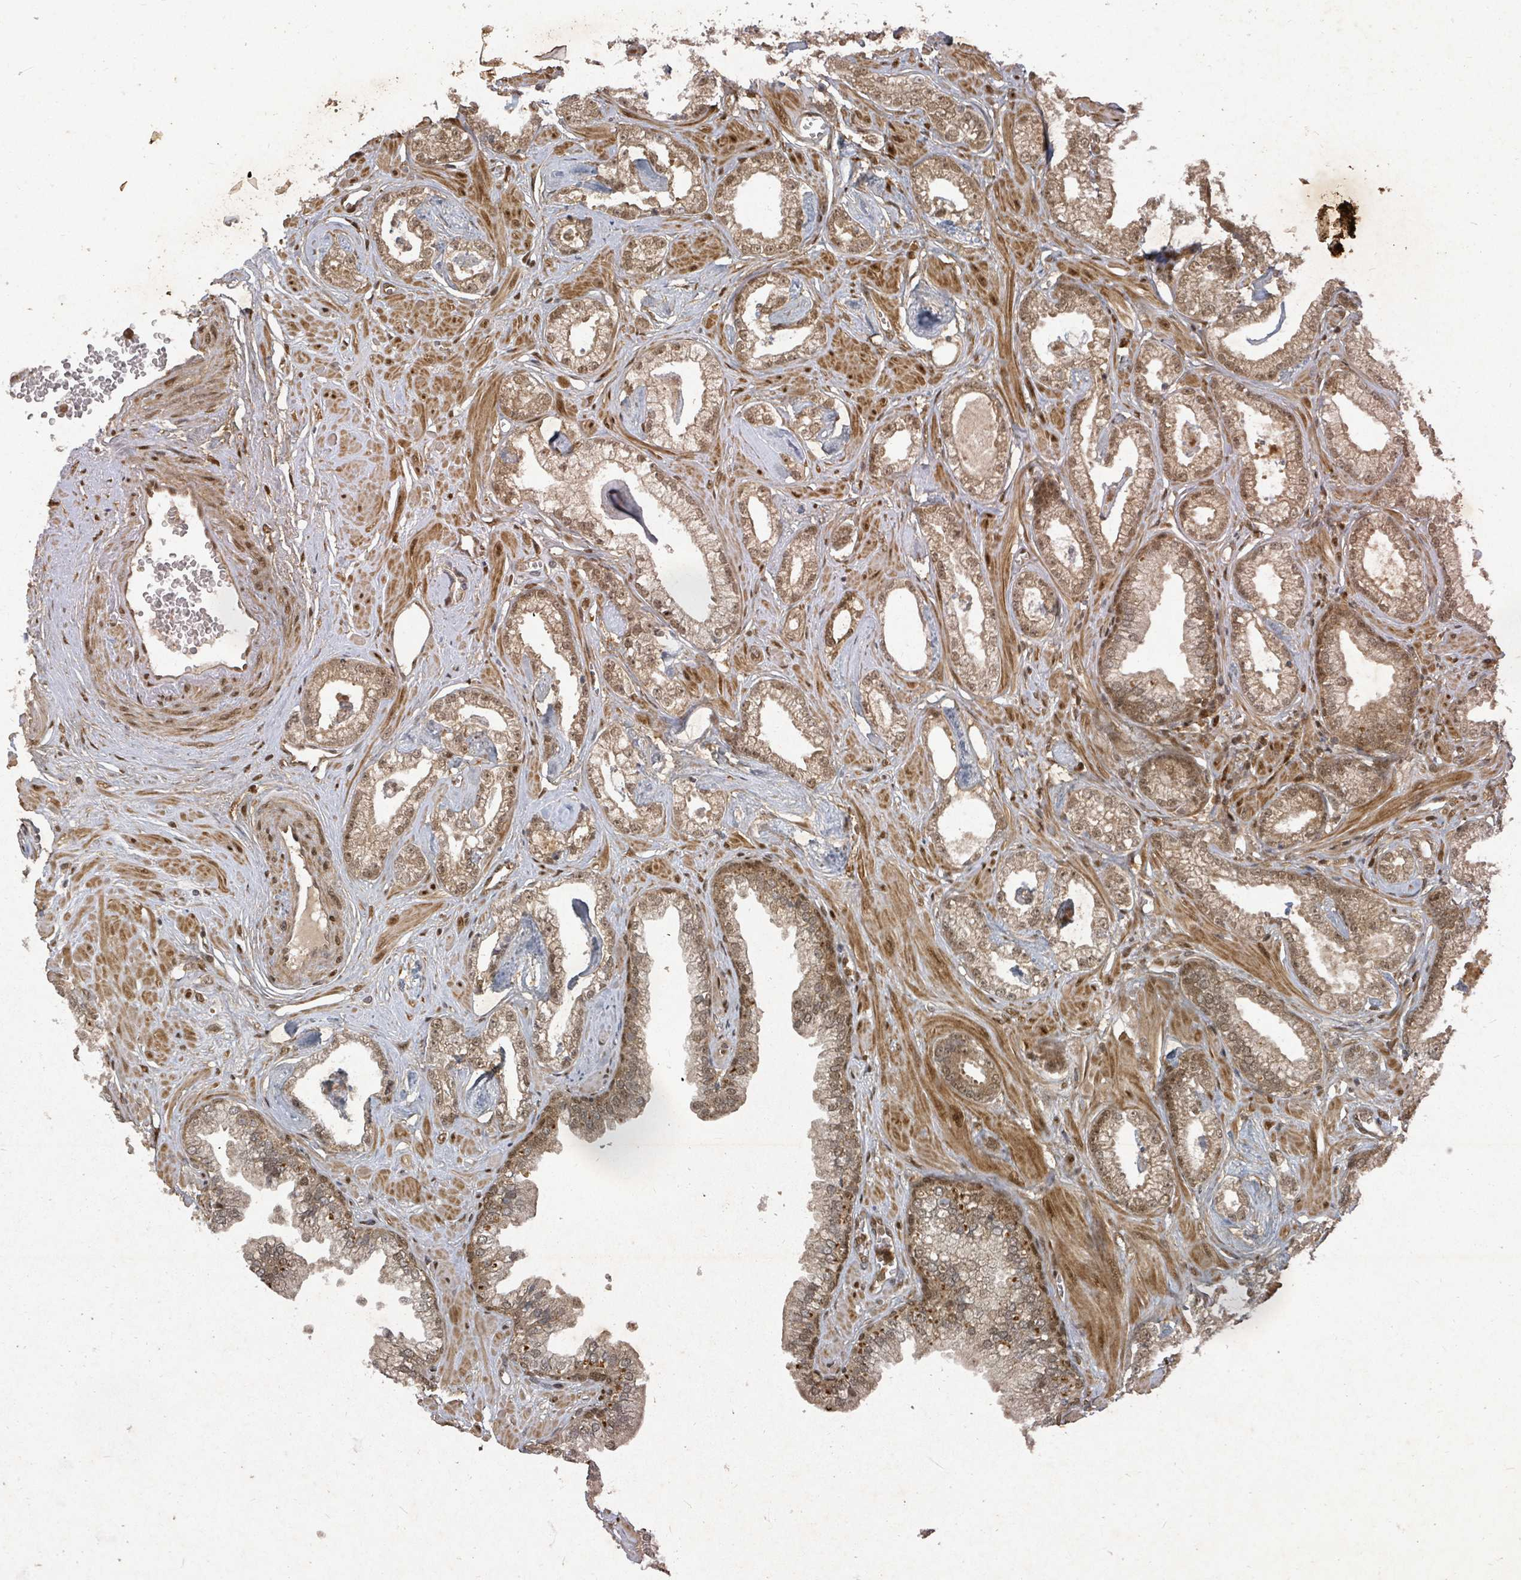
{"staining": {"intensity": "moderate", "quantity": ">75%", "location": "cytoplasmic/membranous,nuclear"}, "tissue": "prostate cancer", "cell_type": "Tumor cells", "image_type": "cancer", "snomed": [{"axis": "morphology", "description": "Adenocarcinoma, Low grade"}, {"axis": "topography", "description": "Prostate"}], "caption": "A photomicrograph of human prostate low-grade adenocarcinoma stained for a protein displays moderate cytoplasmic/membranous and nuclear brown staining in tumor cells.", "gene": "KDM4E", "patient": {"sex": "male", "age": 60}}